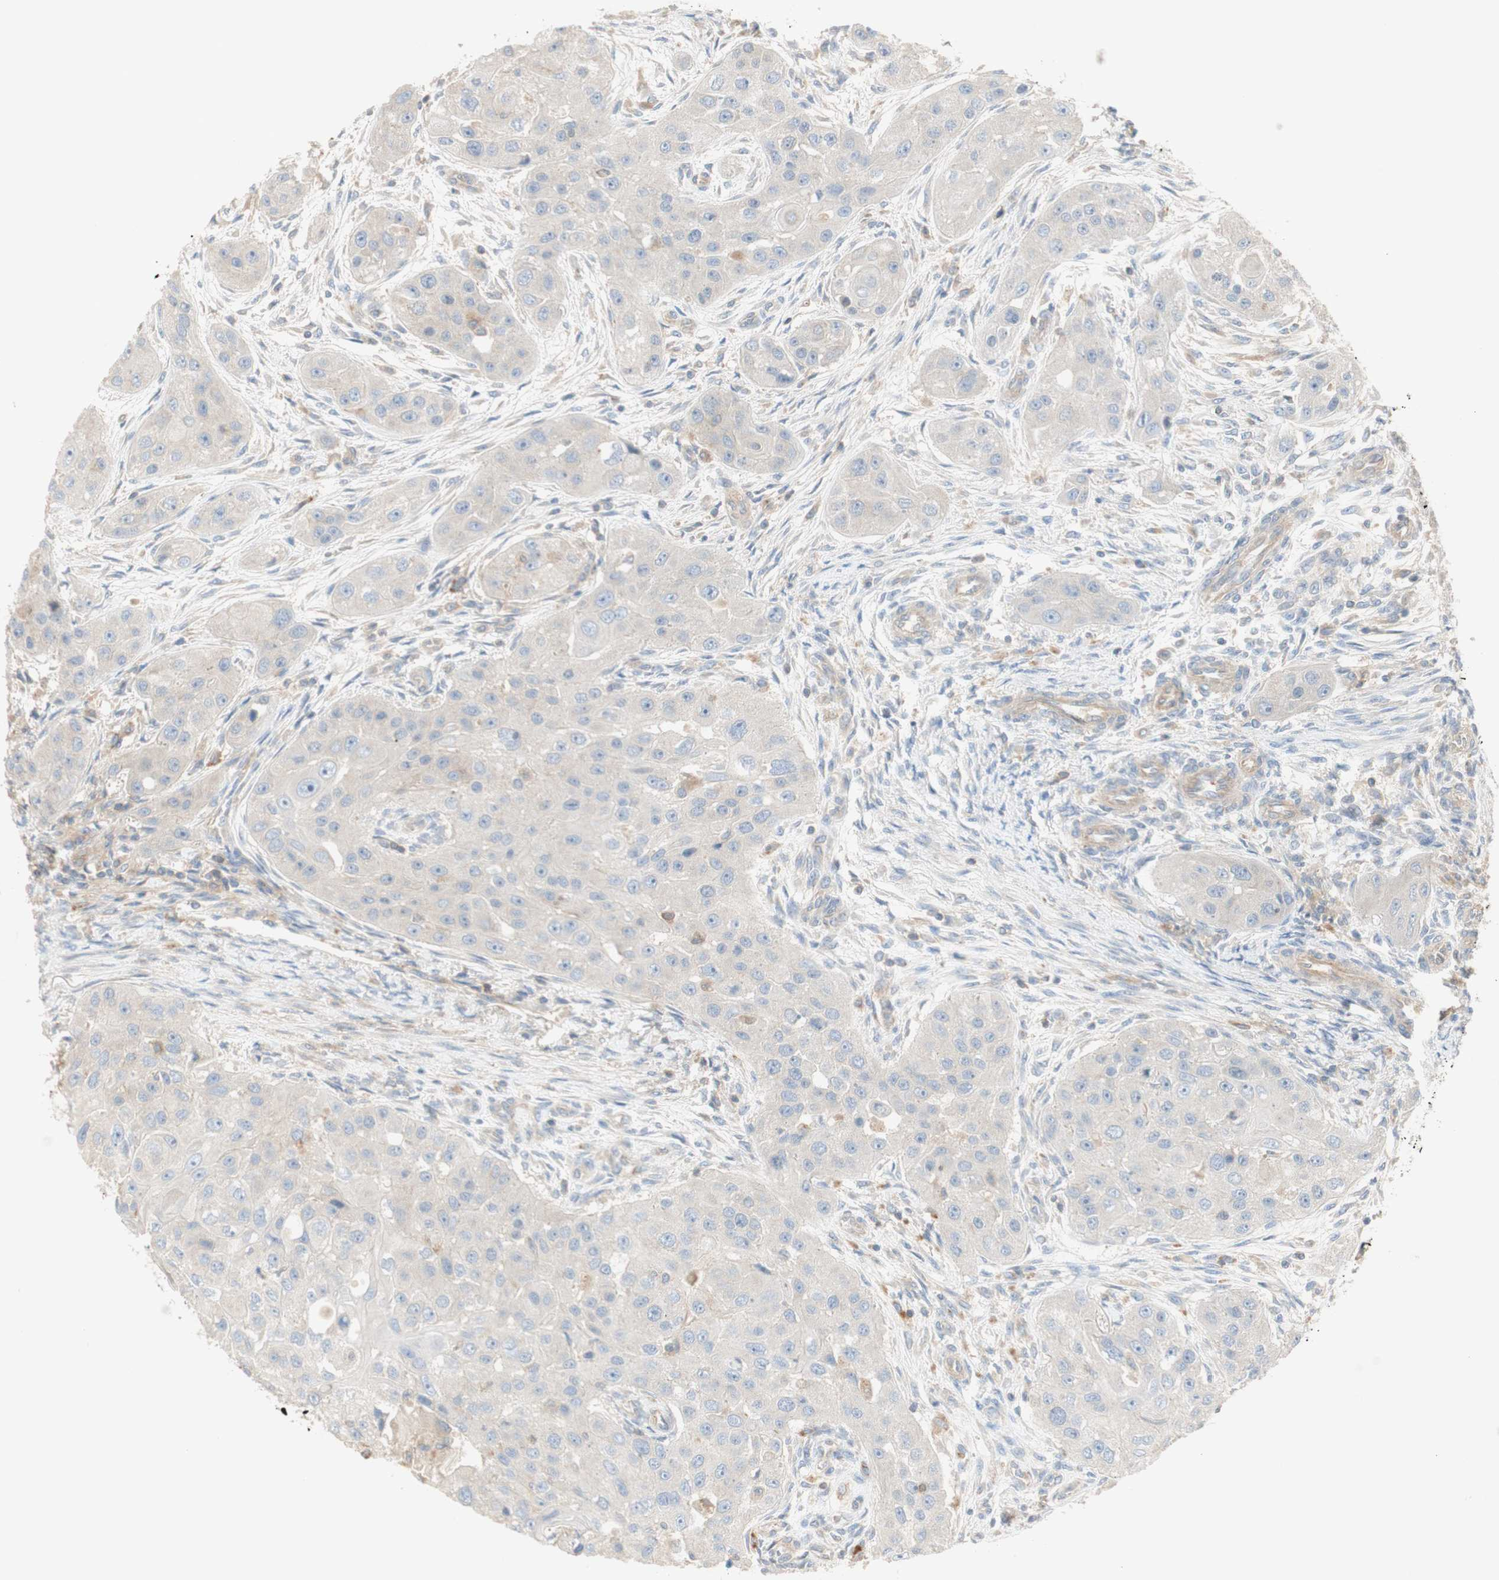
{"staining": {"intensity": "negative", "quantity": "none", "location": "none"}, "tissue": "head and neck cancer", "cell_type": "Tumor cells", "image_type": "cancer", "snomed": [{"axis": "morphology", "description": "Normal tissue, NOS"}, {"axis": "morphology", "description": "Squamous cell carcinoma, NOS"}, {"axis": "topography", "description": "Skeletal muscle"}, {"axis": "topography", "description": "Head-Neck"}], "caption": "Head and neck cancer (squamous cell carcinoma) stained for a protein using immunohistochemistry demonstrates no staining tumor cells.", "gene": "IKBKG", "patient": {"sex": "male", "age": 51}}